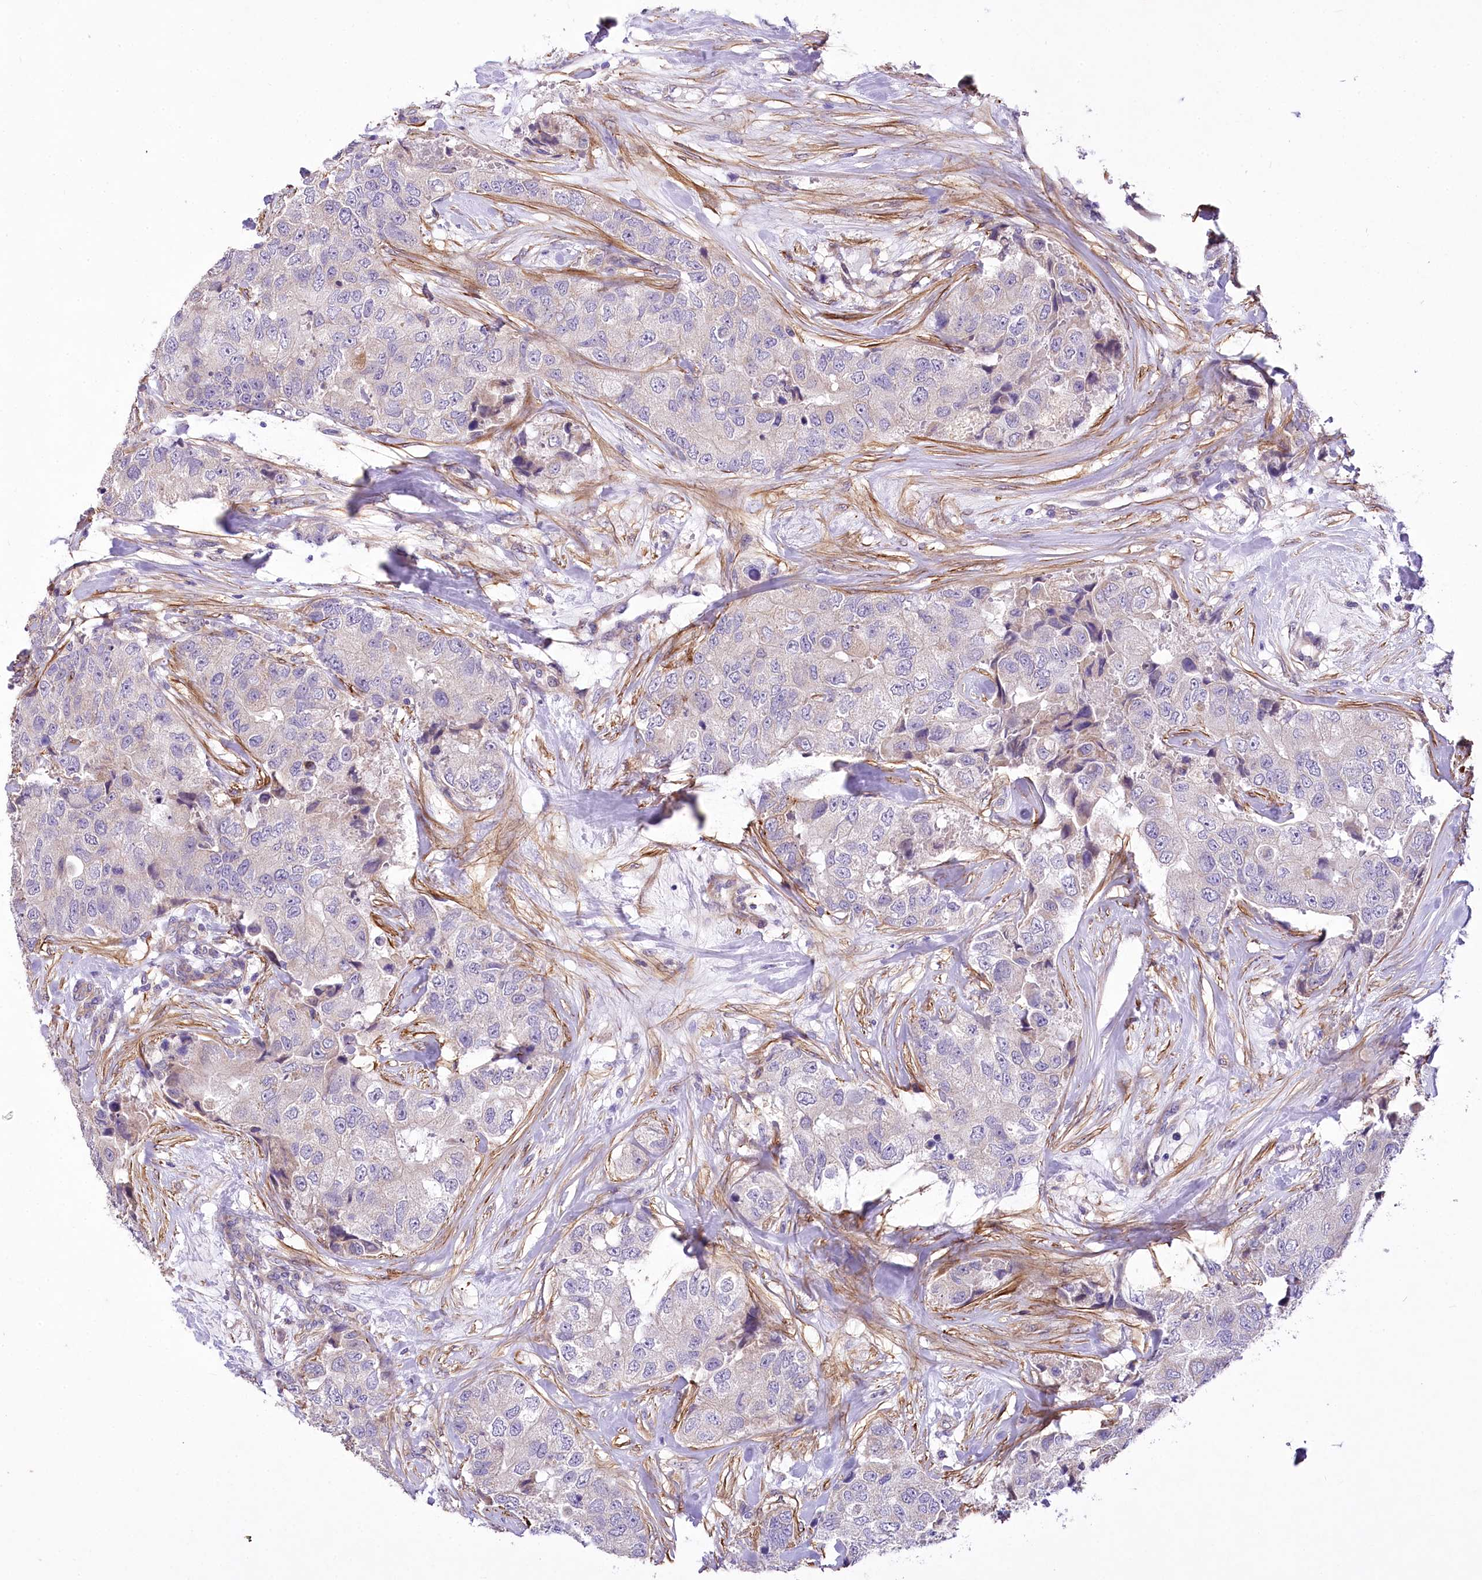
{"staining": {"intensity": "negative", "quantity": "none", "location": "none"}, "tissue": "breast cancer", "cell_type": "Tumor cells", "image_type": "cancer", "snomed": [{"axis": "morphology", "description": "Duct carcinoma"}, {"axis": "topography", "description": "Breast"}], "caption": "An immunohistochemistry (IHC) photomicrograph of breast infiltrating ductal carcinoma is shown. There is no staining in tumor cells of breast infiltrating ductal carcinoma.", "gene": "RDH16", "patient": {"sex": "female", "age": 62}}